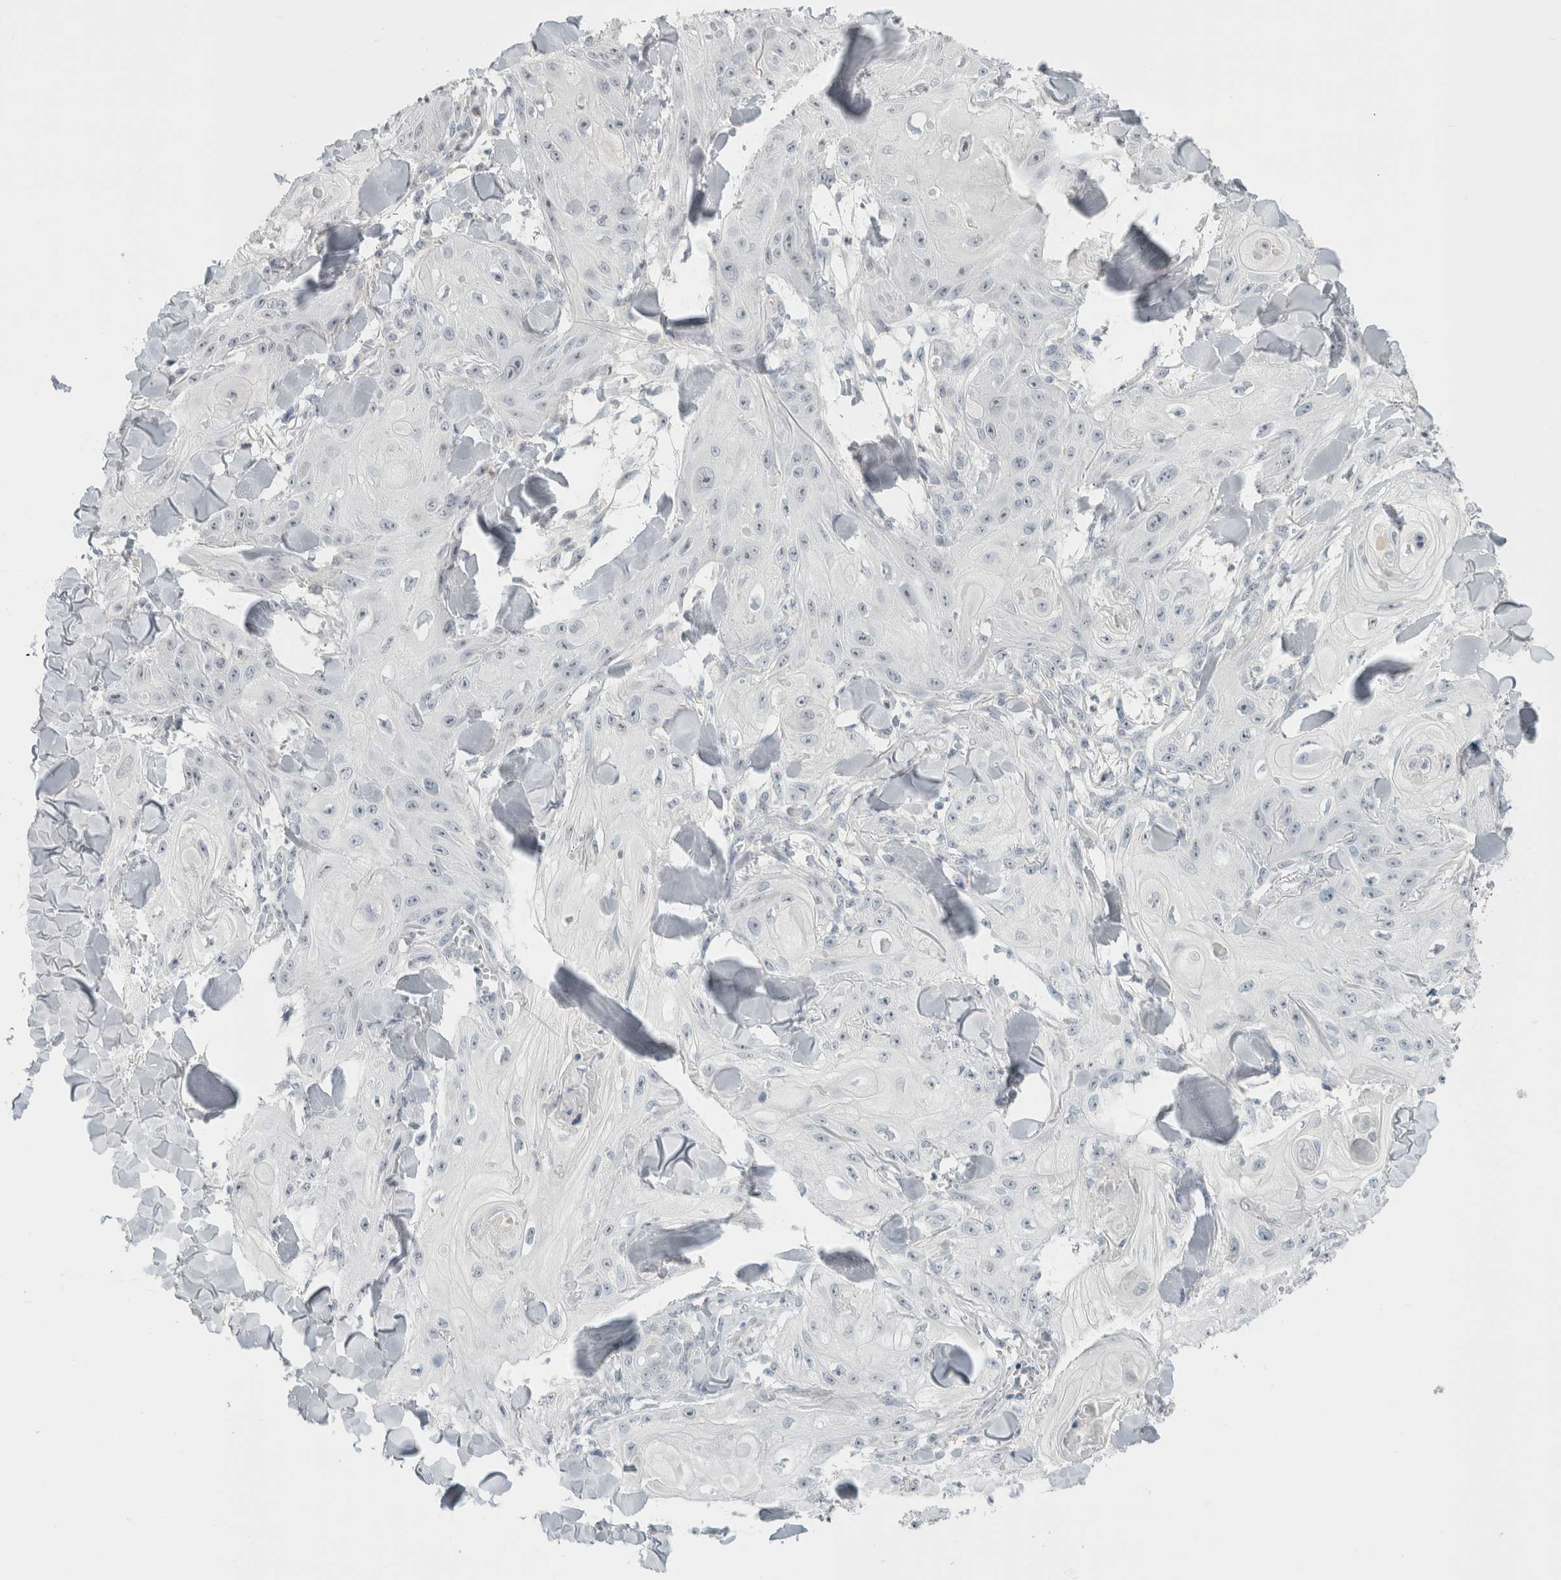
{"staining": {"intensity": "negative", "quantity": "none", "location": "none"}, "tissue": "skin cancer", "cell_type": "Tumor cells", "image_type": "cancer", "snomed": [{"axis": "morphology", "description": "Squamous cell carcinoma, NOS"}, {"axis": "topography", "description": "Skin"}], "caption": "A high-resolution histopathology image shows IHC staining of skin cancer, which demonstrates no significant staining in tumor cells.", "gene": "FMR1NB", "patient": {"sex": "male", "age": 74}}